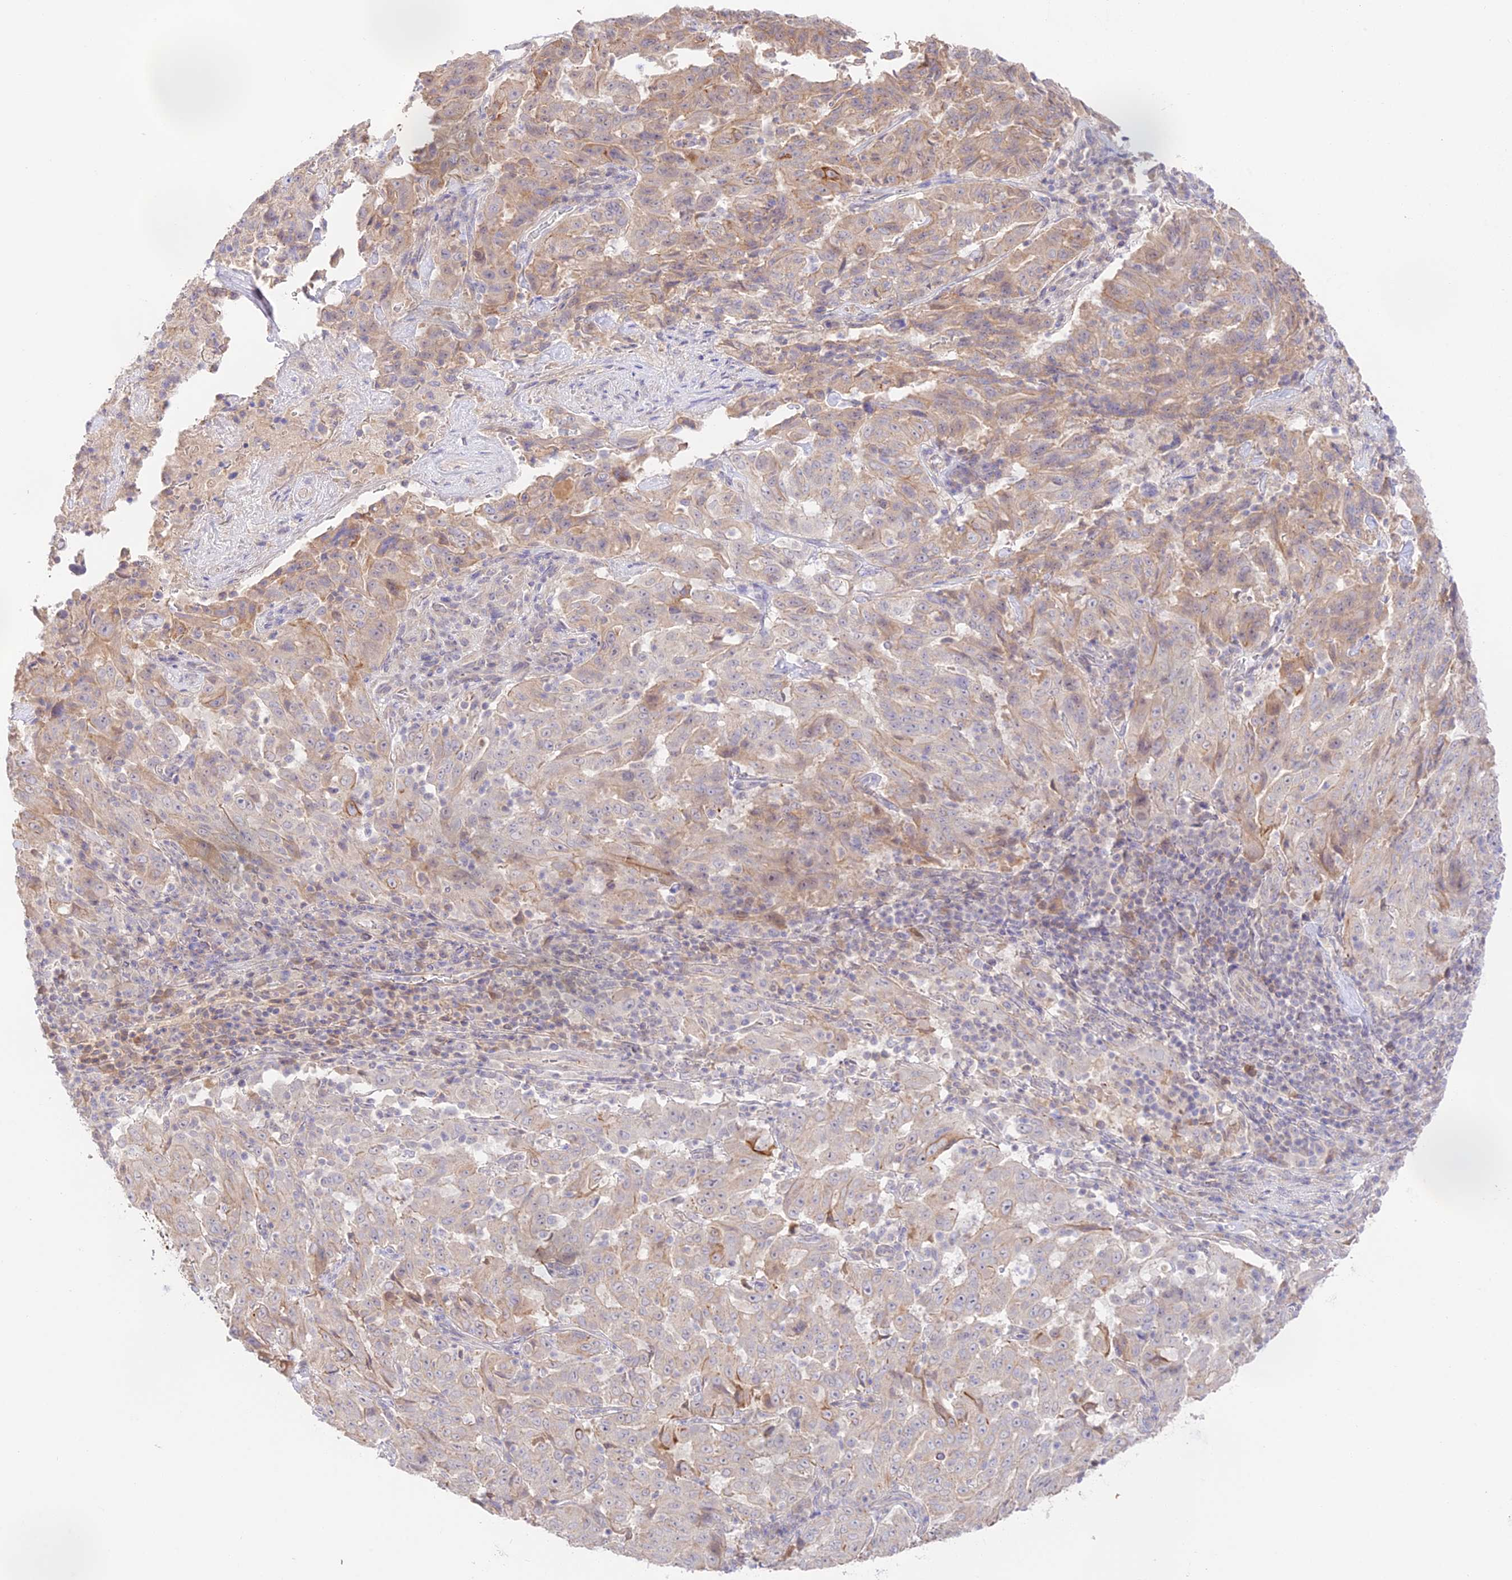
{"staining": {"intensity": "weak", "quantity": ">75%", "location": "cytoplasmic/membranous"}, "tissue": "pancreatic cancer", "cell_type": "Tumor cells", "image_type": "cancer", "snomed": [{"axis": "morphology", "description": "Adenocarcinoma, NOS"}, {"axis": "topography", "description": "Pancreas"}], "caption": "A high-resolution image shows immunohistochemistry staining of pancreatic cancer (adenocarcinoma), which demonstrates weak cytoplasmic/membranous staining in about >75% of tumor cells.", "gene": "CAMSAP3", "patient": {"sex": "male", "age": 63}}